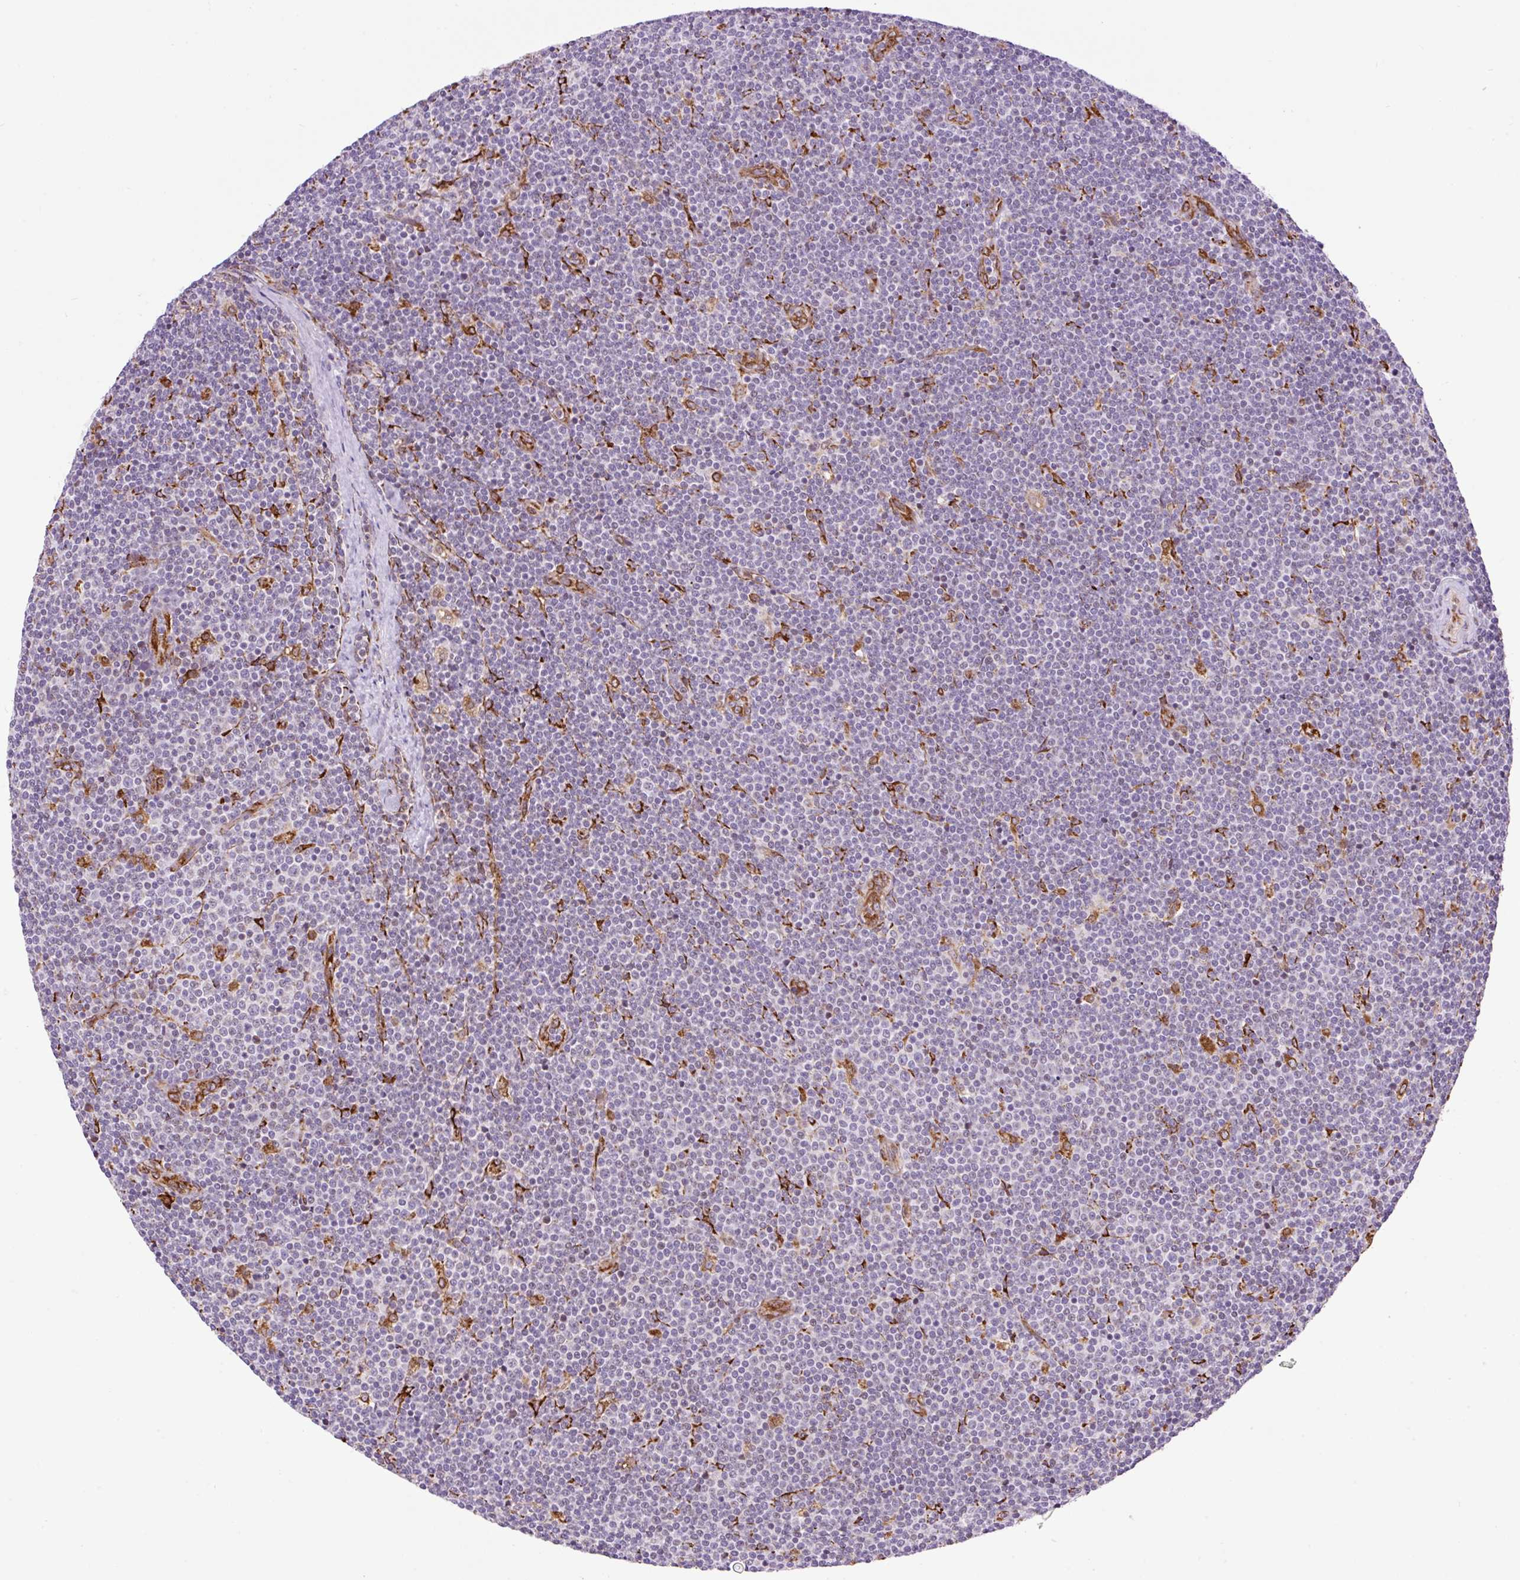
{"staining": {"intensity": "negative", "quantity": "none", "location": "none"}, "tissue": "lymphoma", "cell_type": "Tumor cells", "image_type": "cancer", "snomed": [{"axis": "morphology", "description": "Malignant lymphoma, non-Hodgkin's type, Low grade"}, {"axis": "topography", "description": "Lymph node"}], "caption": "DAB immunohistochemical staining of malignant lymphoma, non-Hodgkin's type (low-grade) exhibits no significant expression in tumor cells. Brightfield microscopy of immunohistochemistry stained with DAB (3,3'-diaminobenzidine) (brown) and hematoxylin (blue), captured at high magnification.", "gene": "RAB30", "patient": {"sex": "male", "age": 48}}